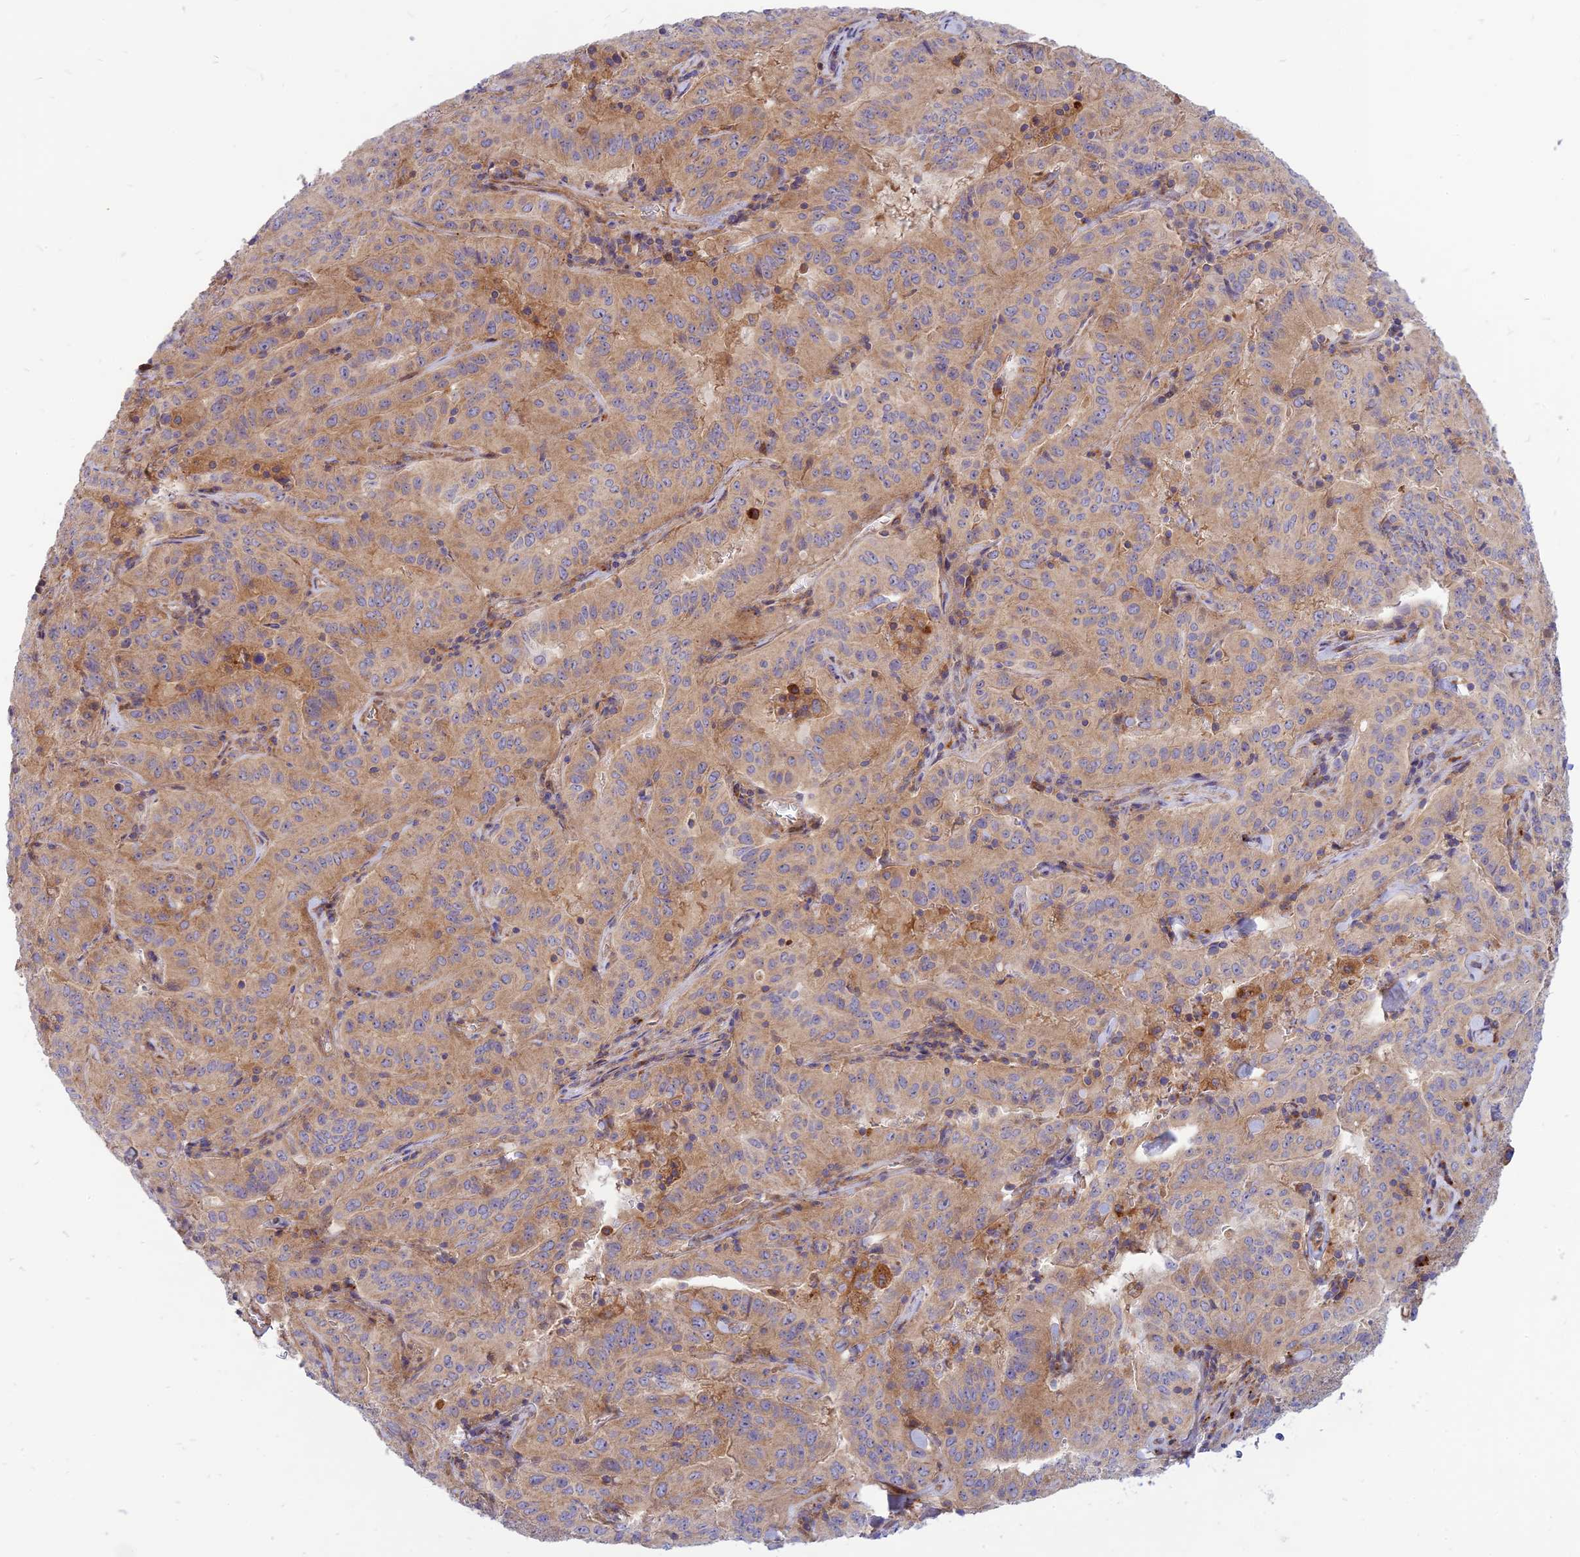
{"staining": {"intensity": "weak", "quantity": "25%-75%", "location": "cytoplasmic/membranous"}, "tissue": "pancreatic cancer", "cell_type": "Tumor cells", "image_type": "cancer", "snomed": [{"axis": "morphology", "description": "Adenocarcinoma, NOS"}, {"axis": "topography", "description": "Pancreas"}], "caption": "The micrograph reveals staining of adenocarcinoma (pancreatic), revealing weak cytoplasmic/membranous protein staining (brown color) within tumor cells.", "gene": "PHKA2", "patient": {"sex": "male", "age": 63}}